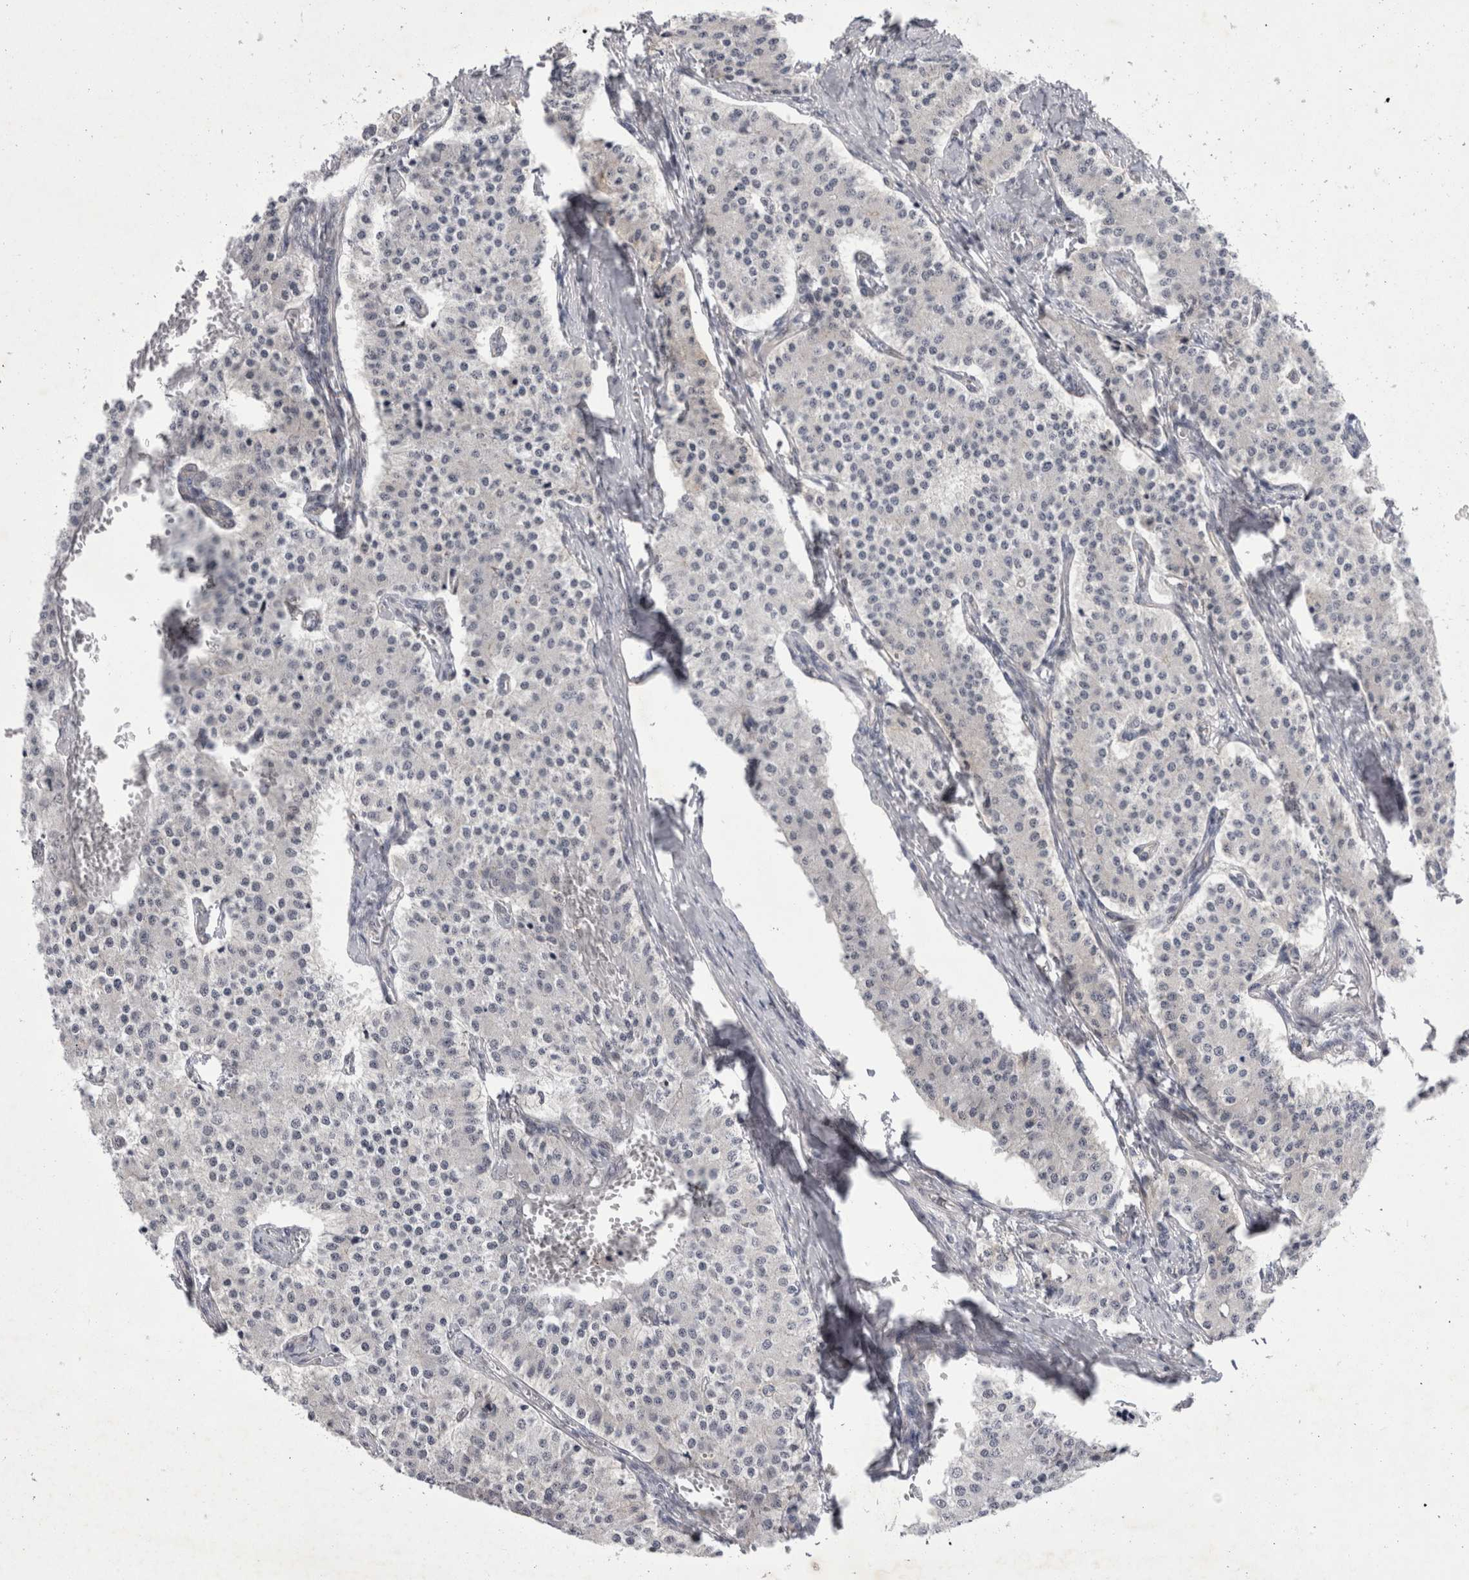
{"staining": {"intensity": "negative", "quantity": "none", "location": "none"}, "tissue": "carcinoid", "cell_type": "Tumor cells", "image_type": "cancer", "snomed": [{"axis": "morphology", "description": "Carcinoid, malignant, NOS"}, {"axis": "topography", "description": "Colon"}], "caption": "A histopathology image of carcinoid stained for a protein demonstrates no brown staining in tumor cells.", "gene": "PARP11", "patient": {"sex": "female", "age": 52}}